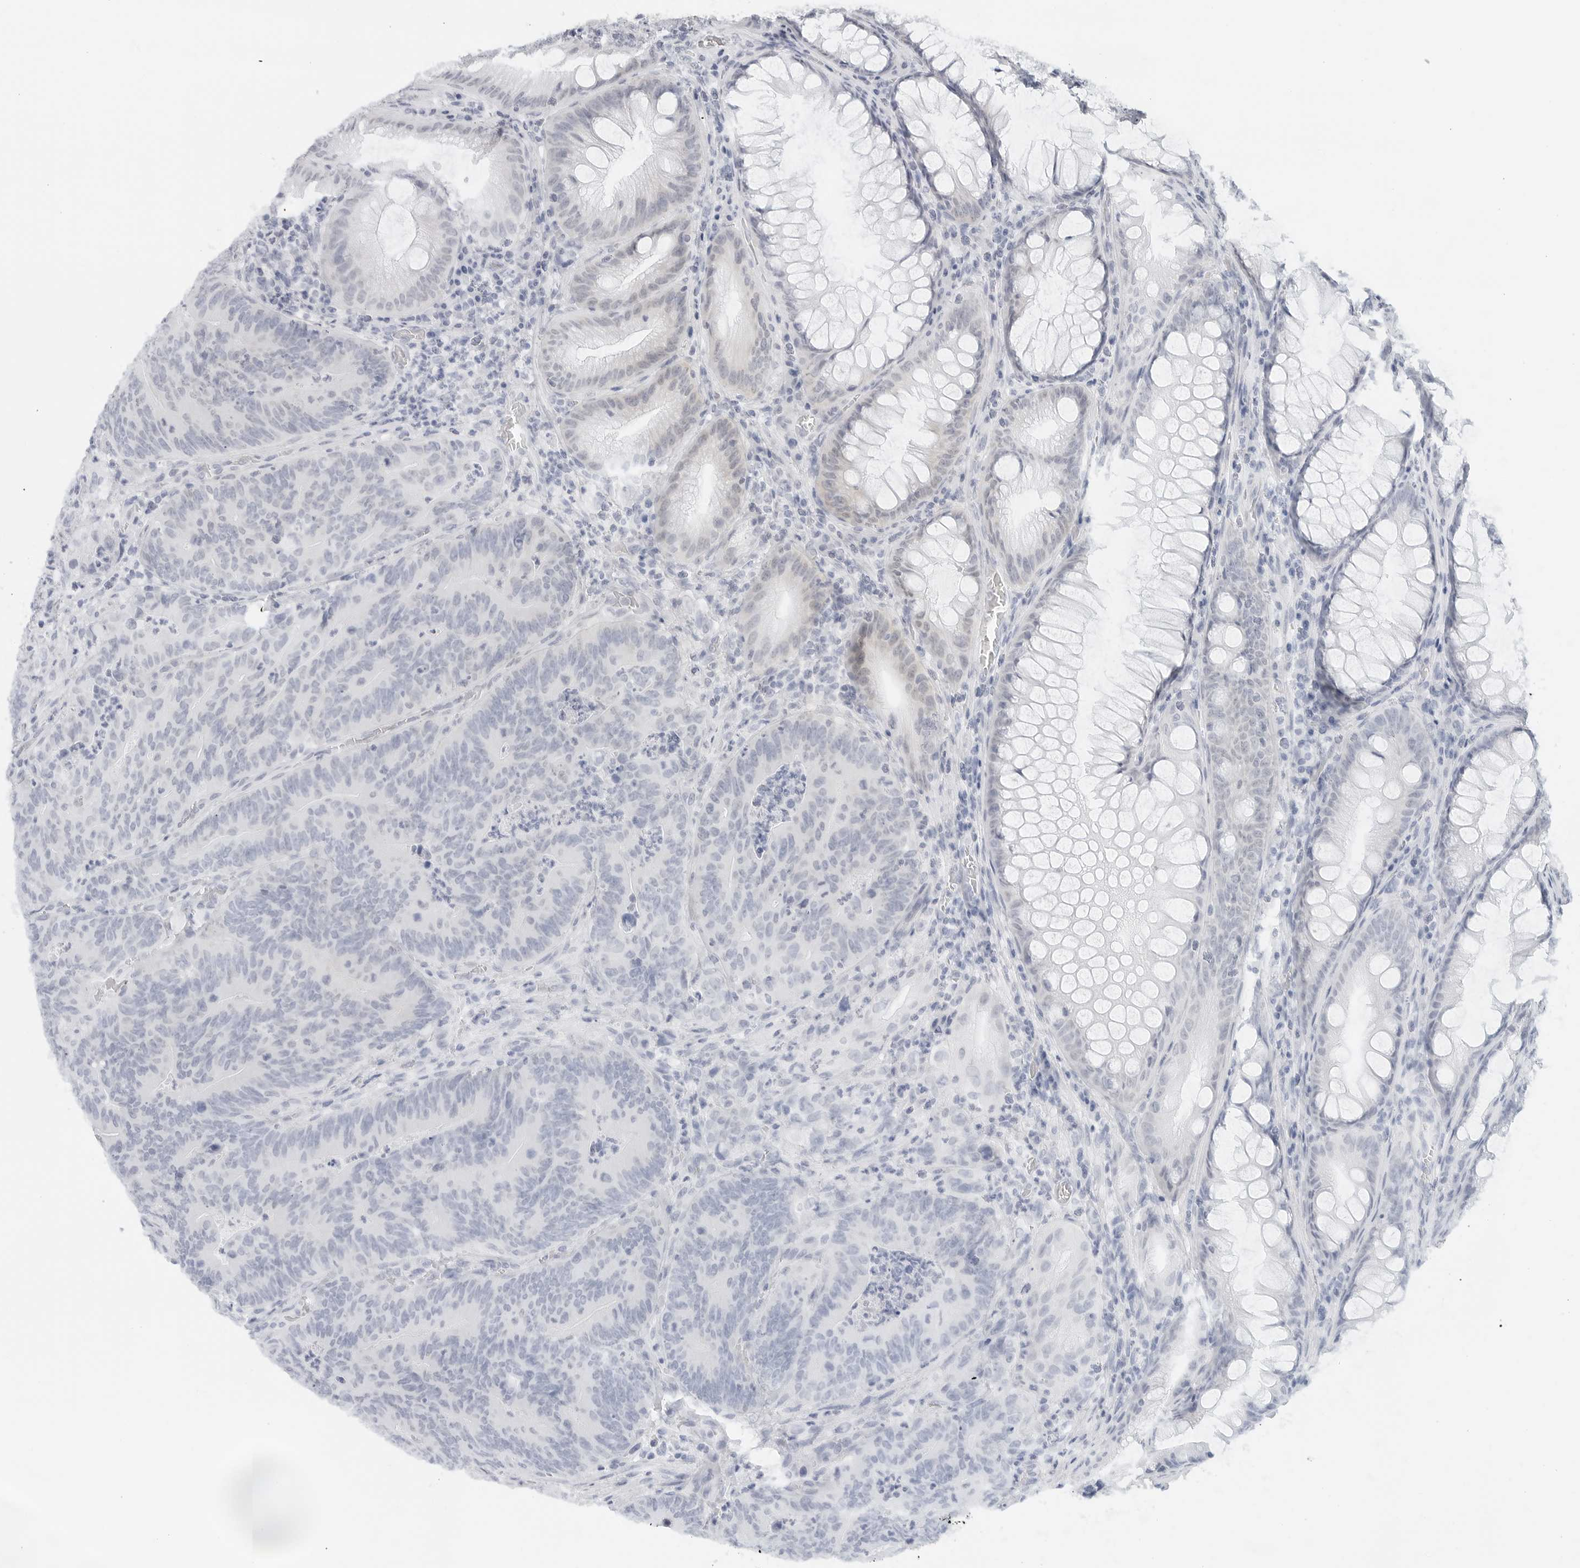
{"staining": {"intensity": "weak", "quantity": "<25%", "location": "cytoplasmic/membranous"}, "tissue": "colorectal cancer", "cell_type": "Tumor cells", "image_type": "cancer", "snomed": [{"axis": "morphology", "description": "Normal tissue, NOS"}, {"axis": "topography", "description": "Colon"}], "caption": "A high-resolution micrograph shows immunohistochemistry (IHC) staining of colorectal cancer, which displays no significant positivity in tumor cells.", "gene": "METAP1", "patient": {"sex": "female", "age": 82}}